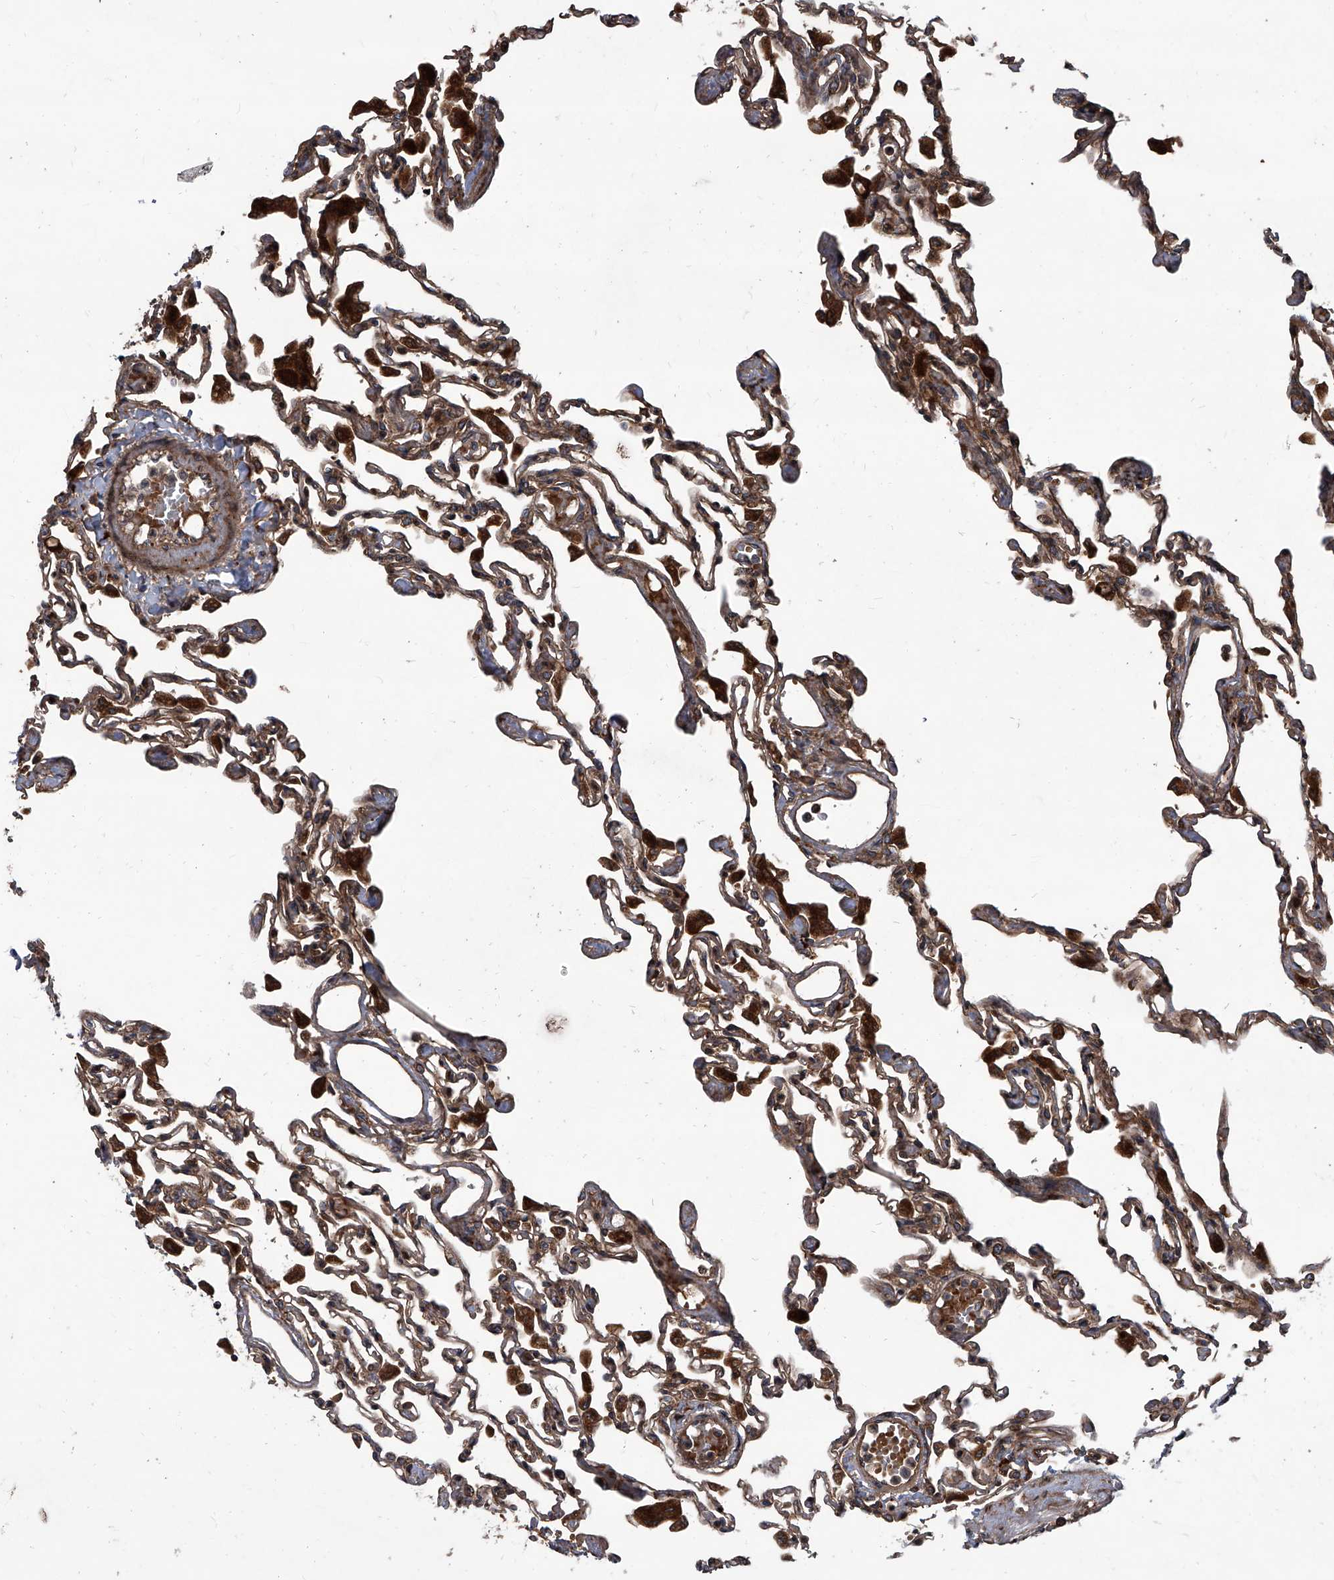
{"staining": {"intensity": "moderate", "quantity": ">75%", "location": "cytoplasmic/membranous"}, "tissue": "lung", "cell_type": "Alveolar cells", "image_type": "normal", "snomed": [{"axis": "morphology", "description": "Normal tissue, NOS"}, {"axis": "topography", "description": "Bronchus"}, {"axis": "topography", "description": "Lung"}], "caption": "Protein staining by IHC demonstrates moderate cytoplasmic/membranous expression in about >75% of alveolar cells in benign lung. (brown staining indicates protein expression, while blue staining denotes nuclei).", "gene": "EVA1C", "patient": {"sex": "female", "age": 49}}